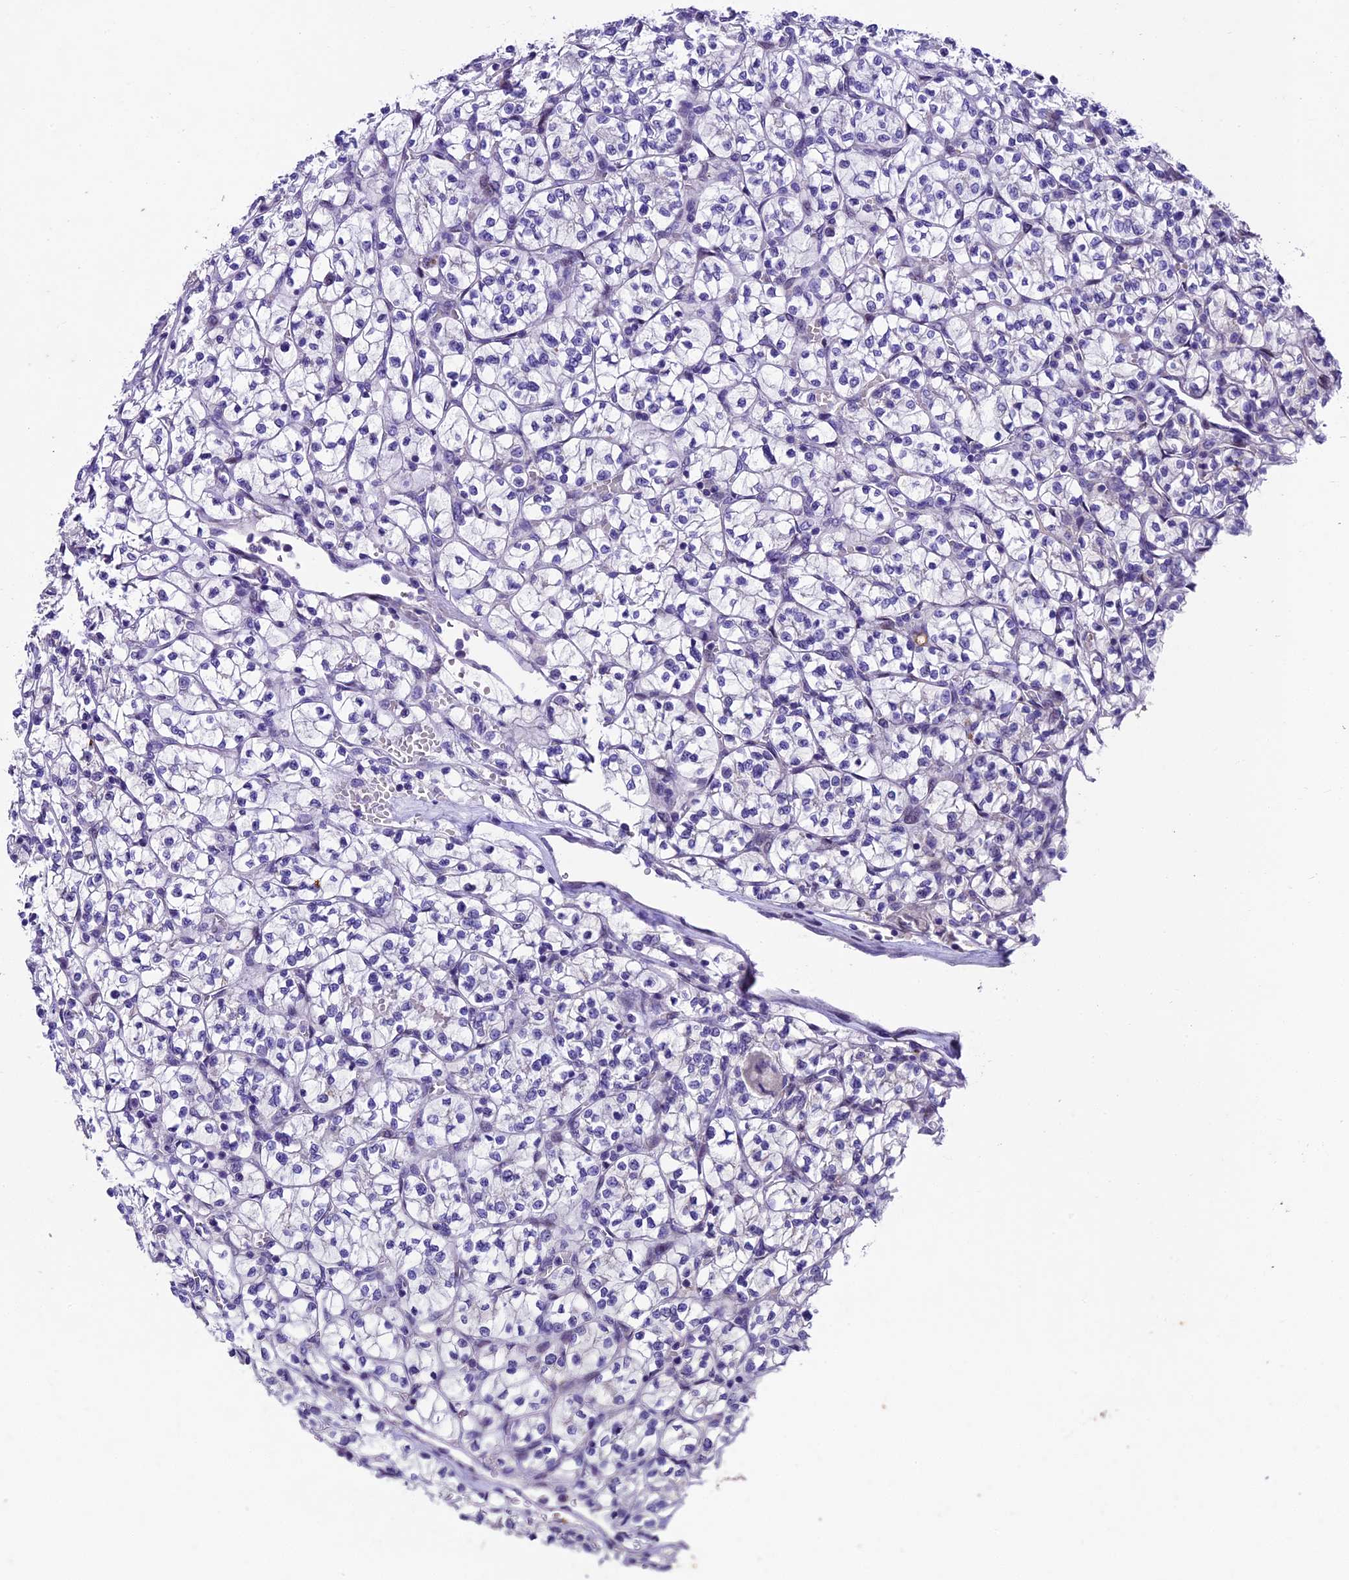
{"staining": {"intensity": "negative", "quantity": "none", "location": "none"}, "tissue": "renal cancer", "cell_type": "Tumor cells", "image_type": "cancer", "snomed": [{"axis": "morphology", "description": "Adenocarcinoma, NOS"}, {"axis": "topography", "description": "Kidney"}], "caption": "Immunohistochemistry micrograph of human renal cancer (adenocarcinoma) stained for a protein (brown), which demonstrates no staining in tumor cells.", "gene": "IFT140", "patient": {"sex": "female", "age": 64}}